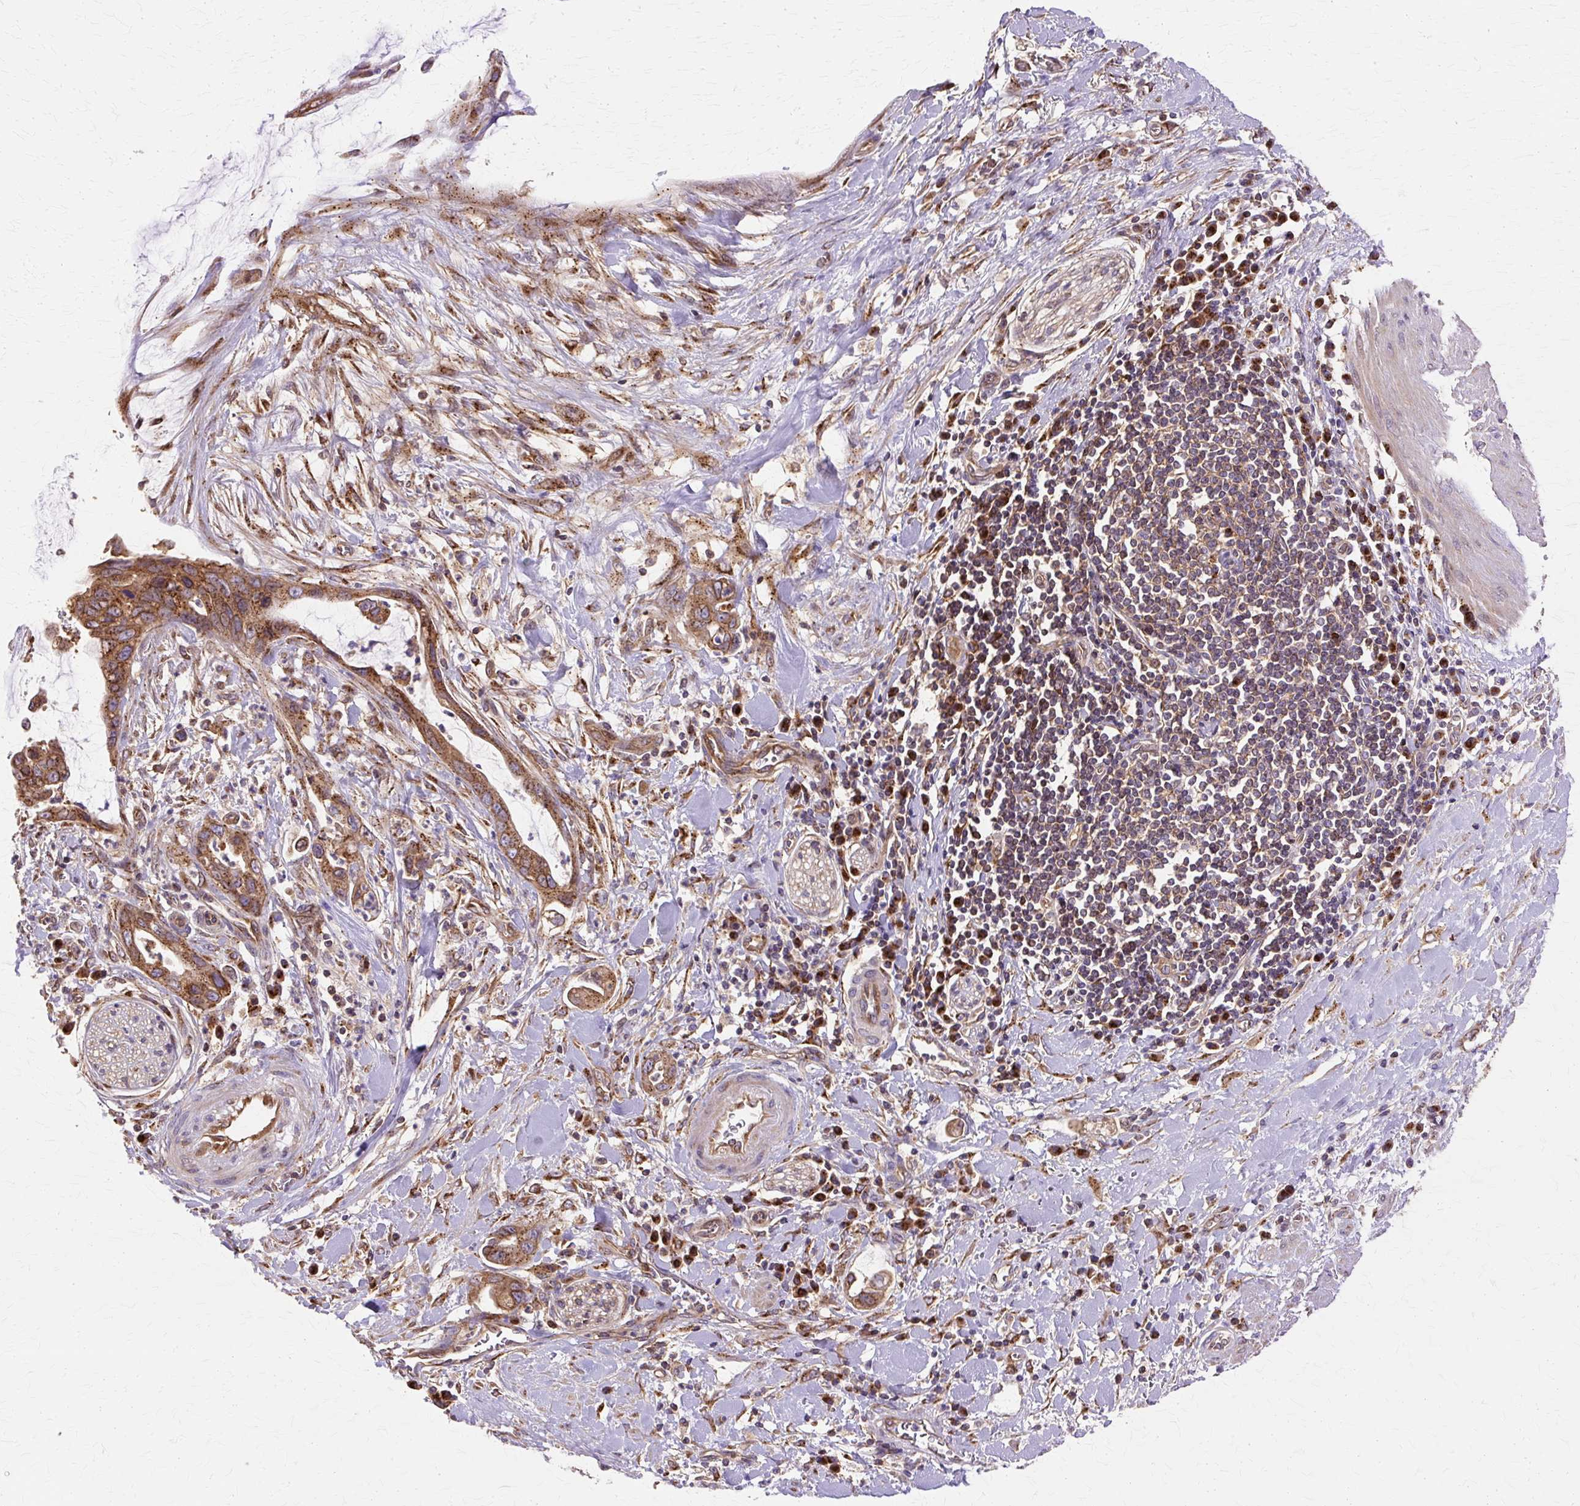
{"staining": {"intensity": "strong", "quantity": ">75%", "location": "cytoplasmic/membranous"}, "tissue": "pancreatic cancer", "cell_type": "Tumor cells", "image_type": "cancer", "snomed": [{"axis": "morphology", "description": "Adenocarcinoma, NOS"}, {"axis": "topography", "description": "Pancreas"}], "caption": "Adenocarcinoma (pancreatic) stained for a protein (brown) exhibits strong cytoplasmic/membranous positive staining in approximately >75% of tumor cells.", "gene": "COPB1", "patient": {"sex": "male", "age": 75}}